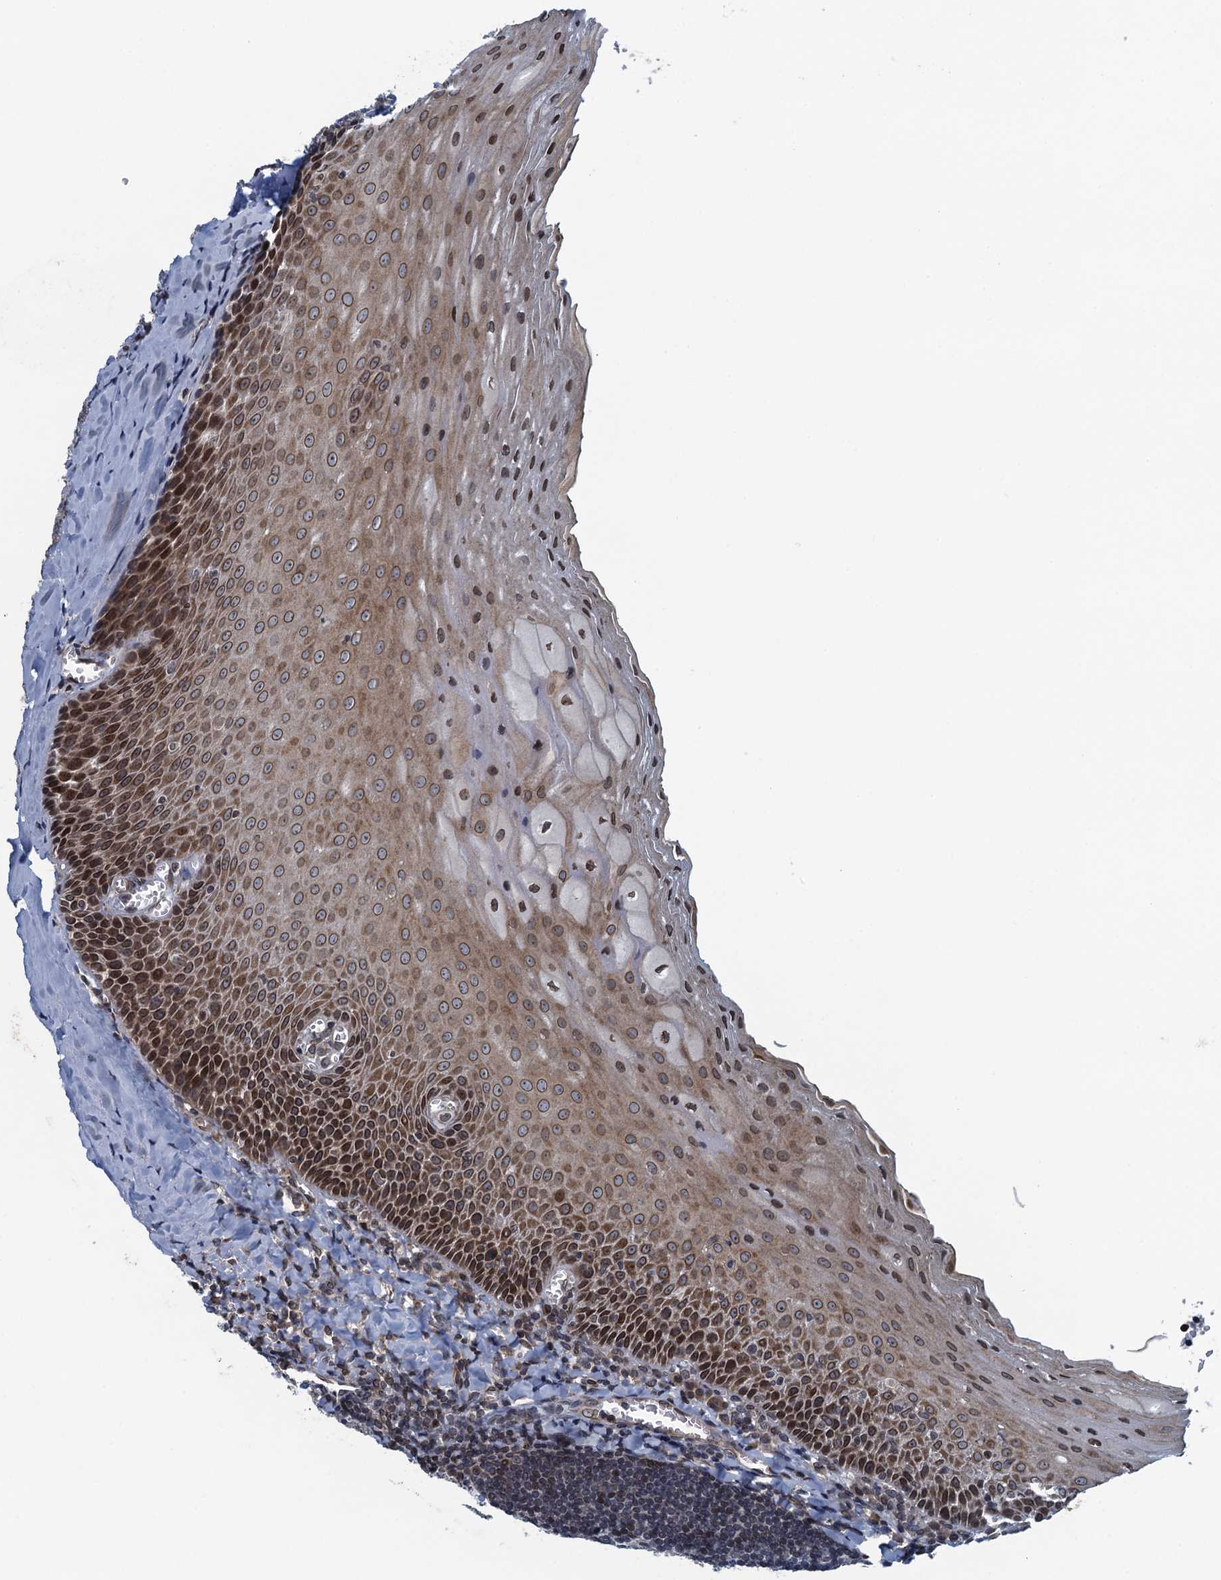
{"staining": {"intensity": "negative", "quantity": "none", "location": "none"}, "tissue": "tonsil", "cell_type": "Germinal center cells", "image_type": "normal", "snomed": [{"axis": "morphology", "description": "Normal tissue, NOS"}, {"axis": "topography", "description": "Tonsil"}], "caption": "Immunohistochemistry (IHC) histopathology image of unremarkable tonsil: human tonsil stained with DAB (3,3'-diaminobenzidine) shows no significant protein positivity in germinal center cells.", "gene": "CCDC34", "patient": {"sex": "male", "age": 27}}